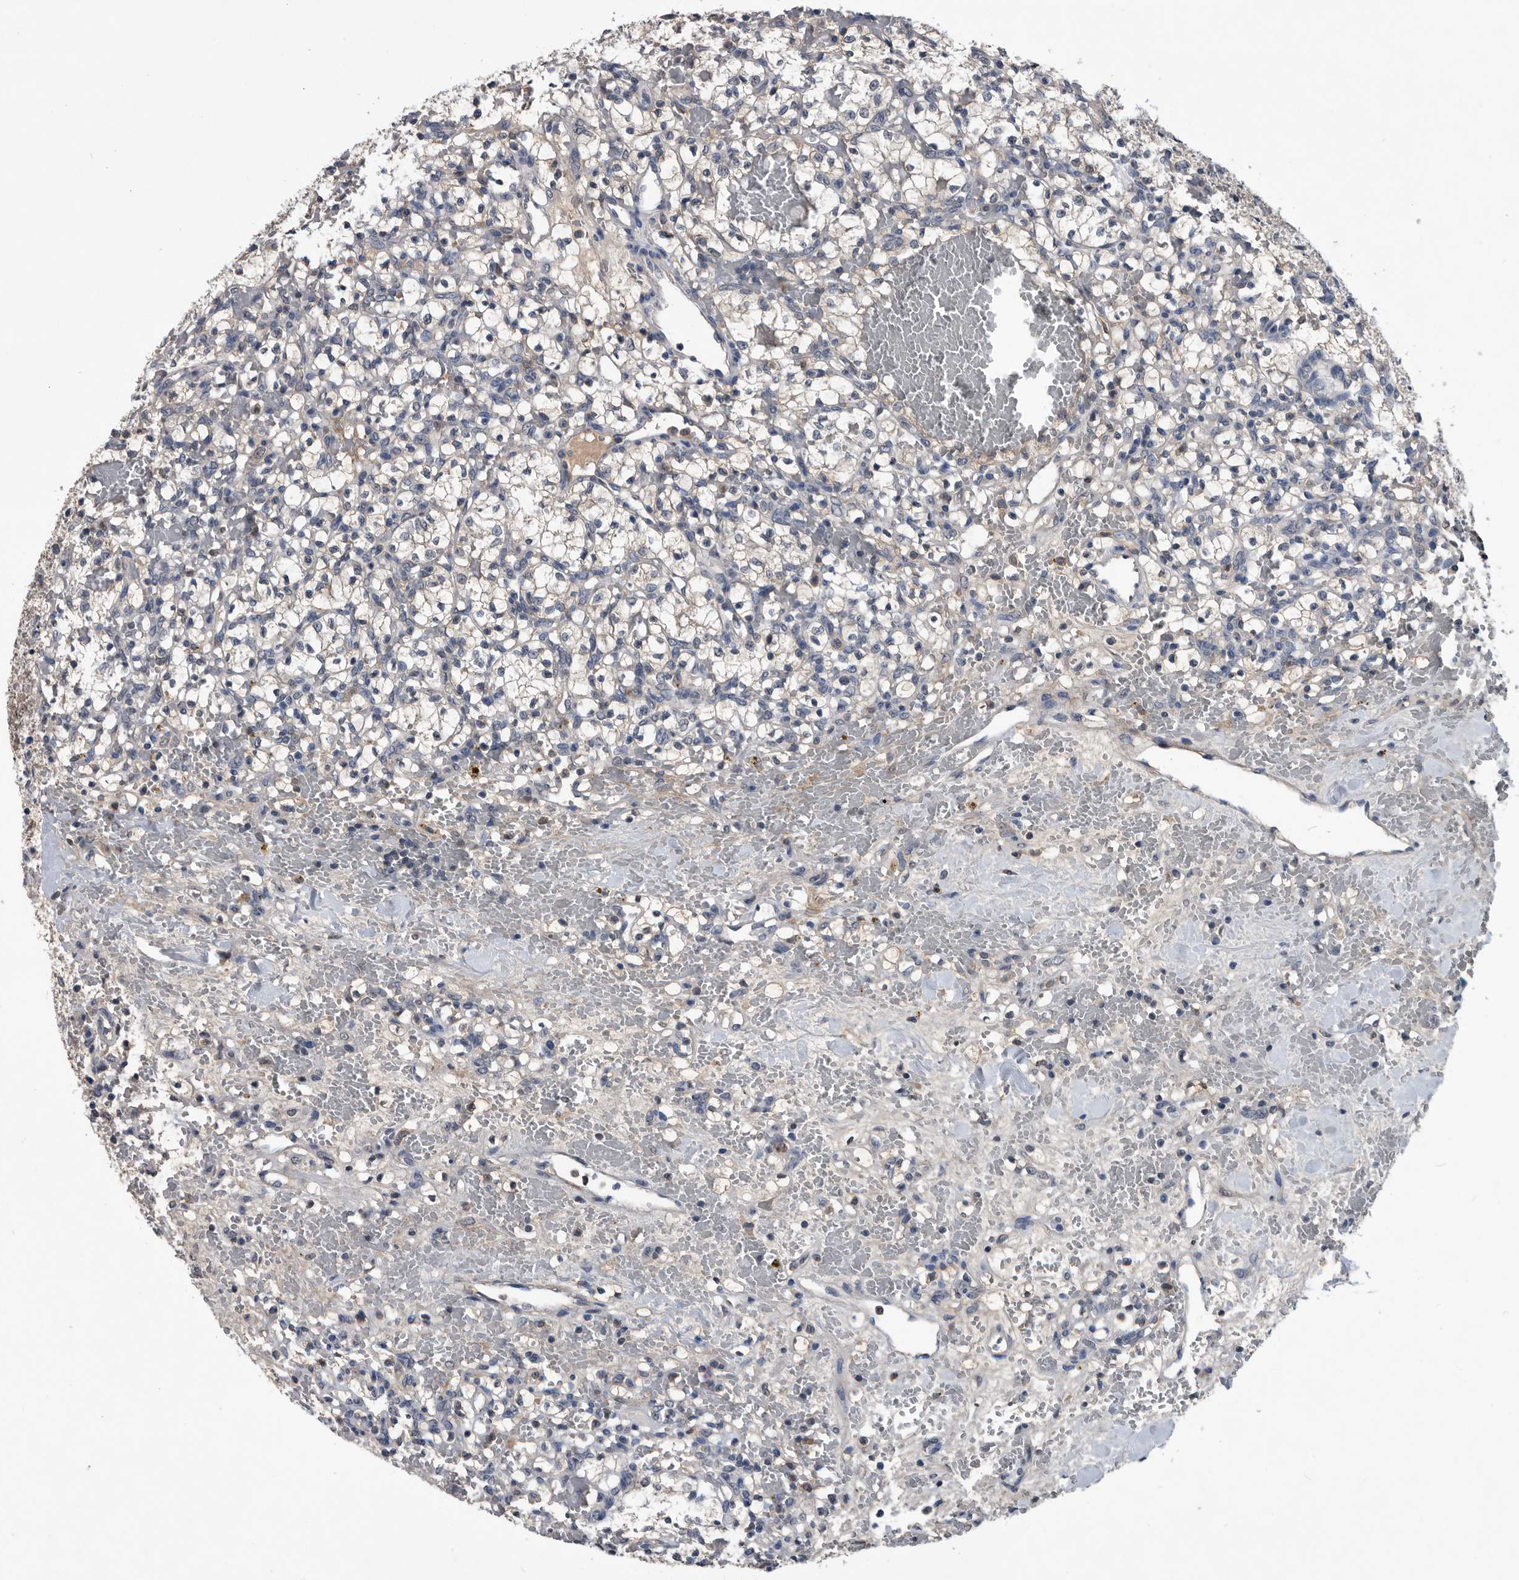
{"staining": {"intensity": "negative", "quantity": "none", "location": "none"}, "tissue": "renal cancer", "cell_type": "Tumor cells", "image_type": "cancer", "snomed": [{"axis": "morphology", "description": "Adenocarcinoma, NOS"}, {"axis": "topography", "description": "Kidney"}], "caption": "Protein analysis of renal adenocarcinoma displays no significant staining in tumor cells. The staining was performed using DAB (3,3'-diaminobenzidine) to visualize the protein expression in brown, while the nuclei were stained in blue with hematoxylin (Magnification: 20x).", "gene": "PDXK", "patient": {"sex": "female", "age": 60}}